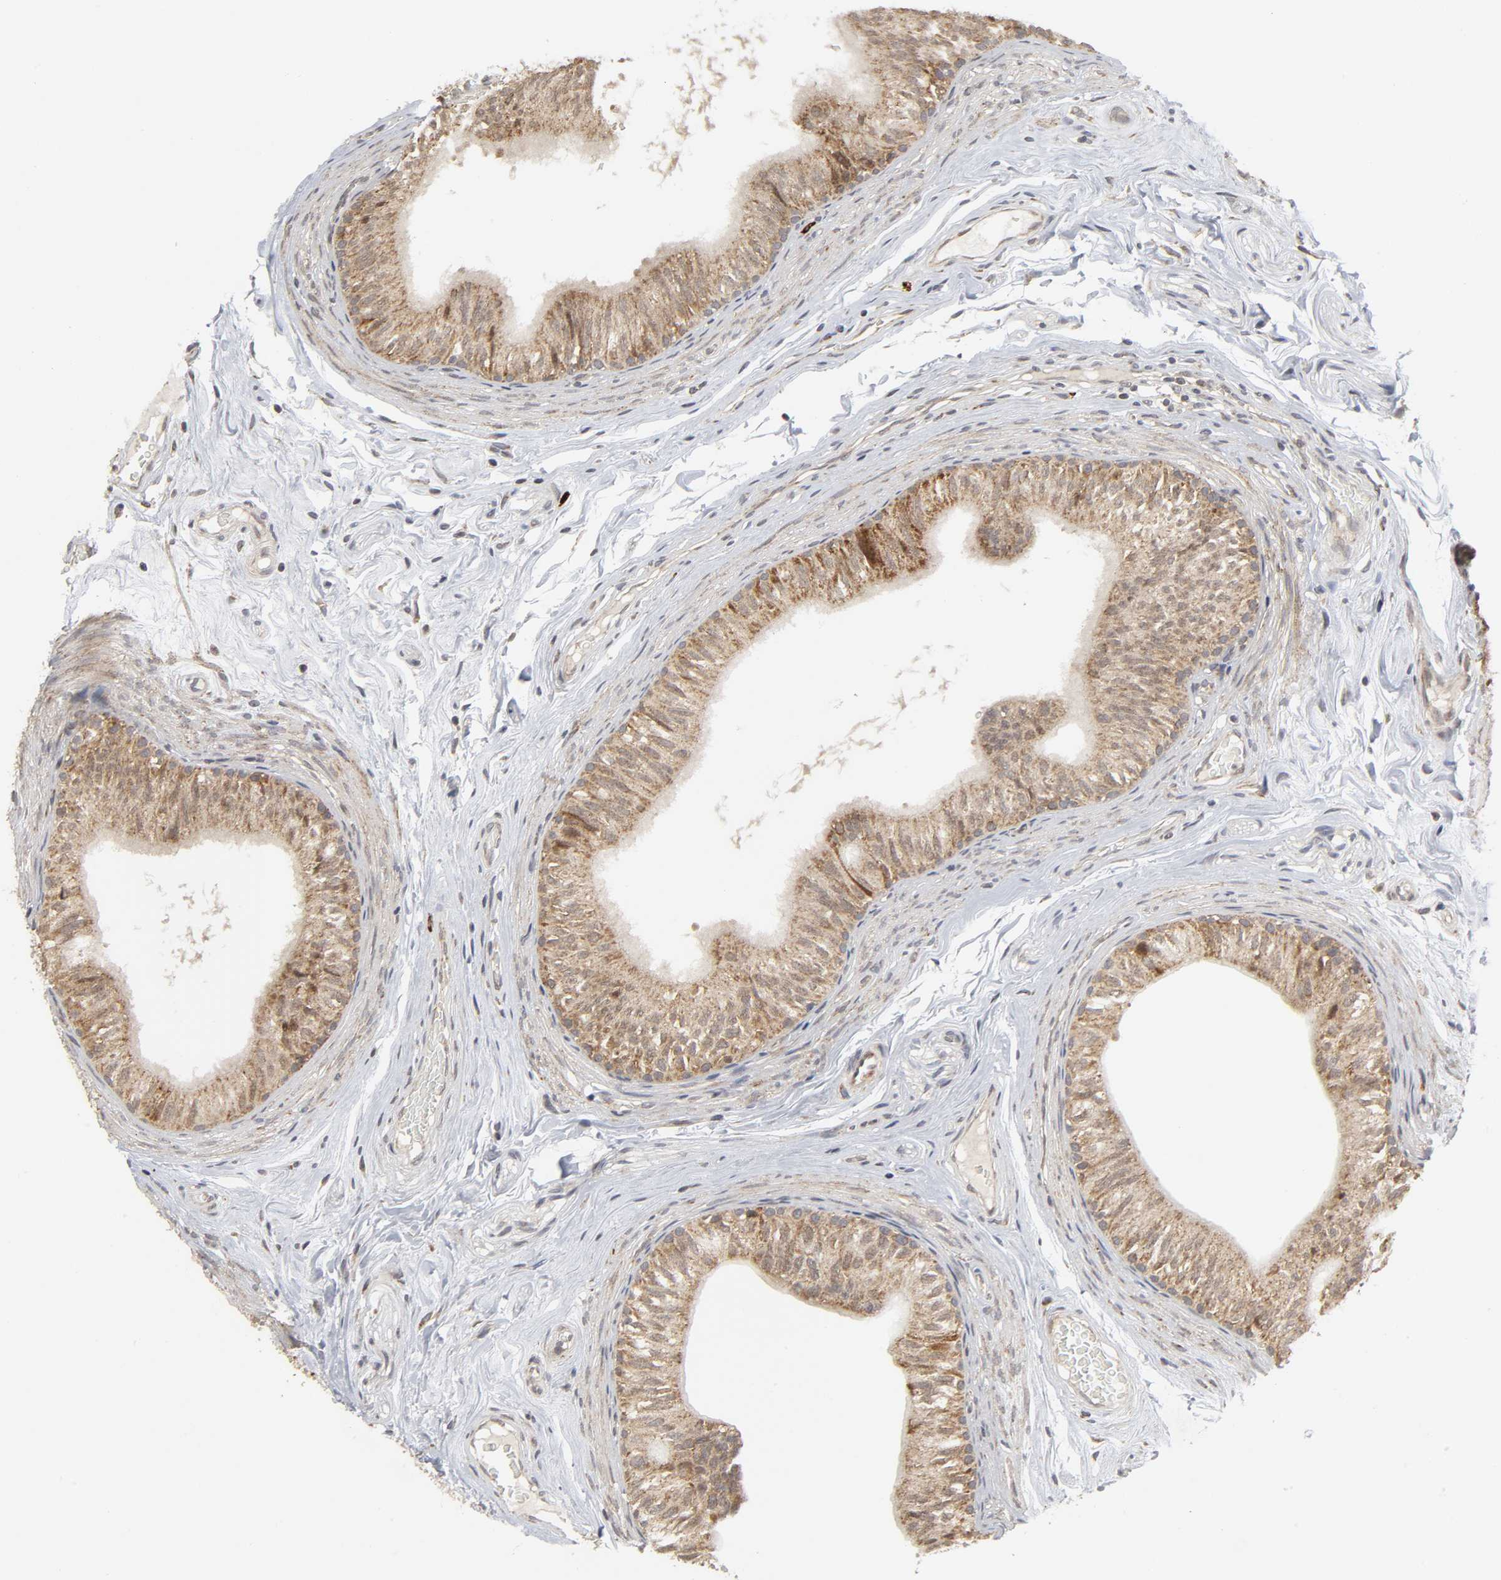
{"staining": {"intensity": "moderate", "quantity": ">75%", "location": "cytoplasmic/membranous"}, "tissue": "epididymis", "cell_type": "Glandular cells", "image_type": "normal", "snomed": [{"axis": "morphology", "description": "Normal tissue, NOS"}, {"axis": "topography", "description": "Testis"}, {"axis": "topography", "description": "Epididymis"}], "caption": "IHC (DAB) staining of benign epididymis demonstrates moderate cytoplasmic/membranous protein expression in approximately >75% of glandular cells. The staining was performed using DAB (3,3'-diaminobenzidine) to visualize the protein expression in brown, while the nuclei were stained in blue with hematoxylin (Magnification: 20x).", "gene": "SLC30A9", "patient": {"sex": "male", "age": 36}}